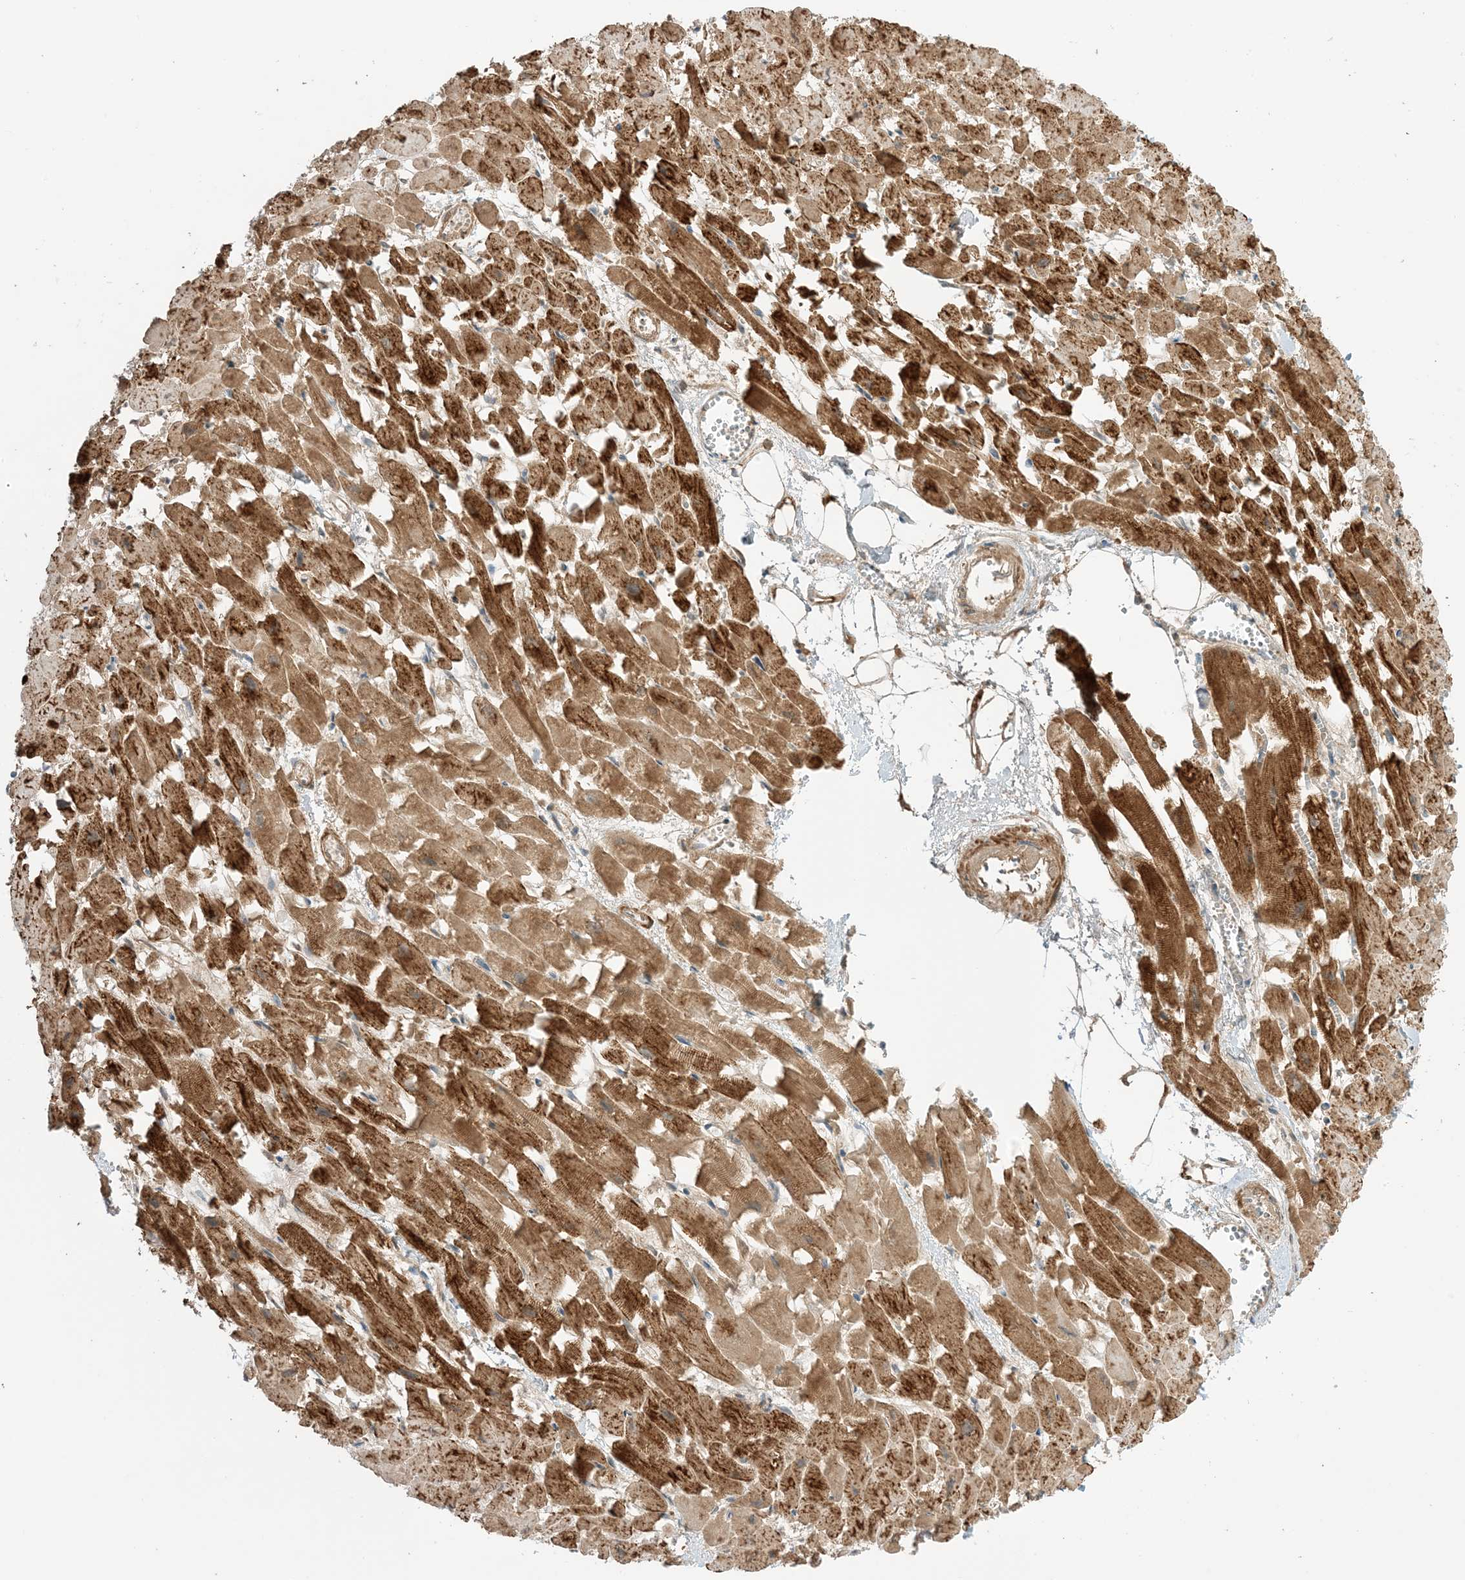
{"staining": {"intensity": "strong", "quantity": ">75%", "location": "cytoplasmic/membranous"}, "tissue": "heart muscle", "cell_type": "Cardiomyocytes", "image_type": "normal", "snomed": [{"axis": "morphology", "description": "Normal tissue, NOS"}, {"axis": "topography", "description": "Heart"}], "caption": "Brown immunohistochemical staining in unremarkable heart muscle reveals strong cytoplasmic/membranous staining in about >75% of cardiomyocytes.", "gene": "N4BP3", "patient": {"sex": "female", "age": 64}}